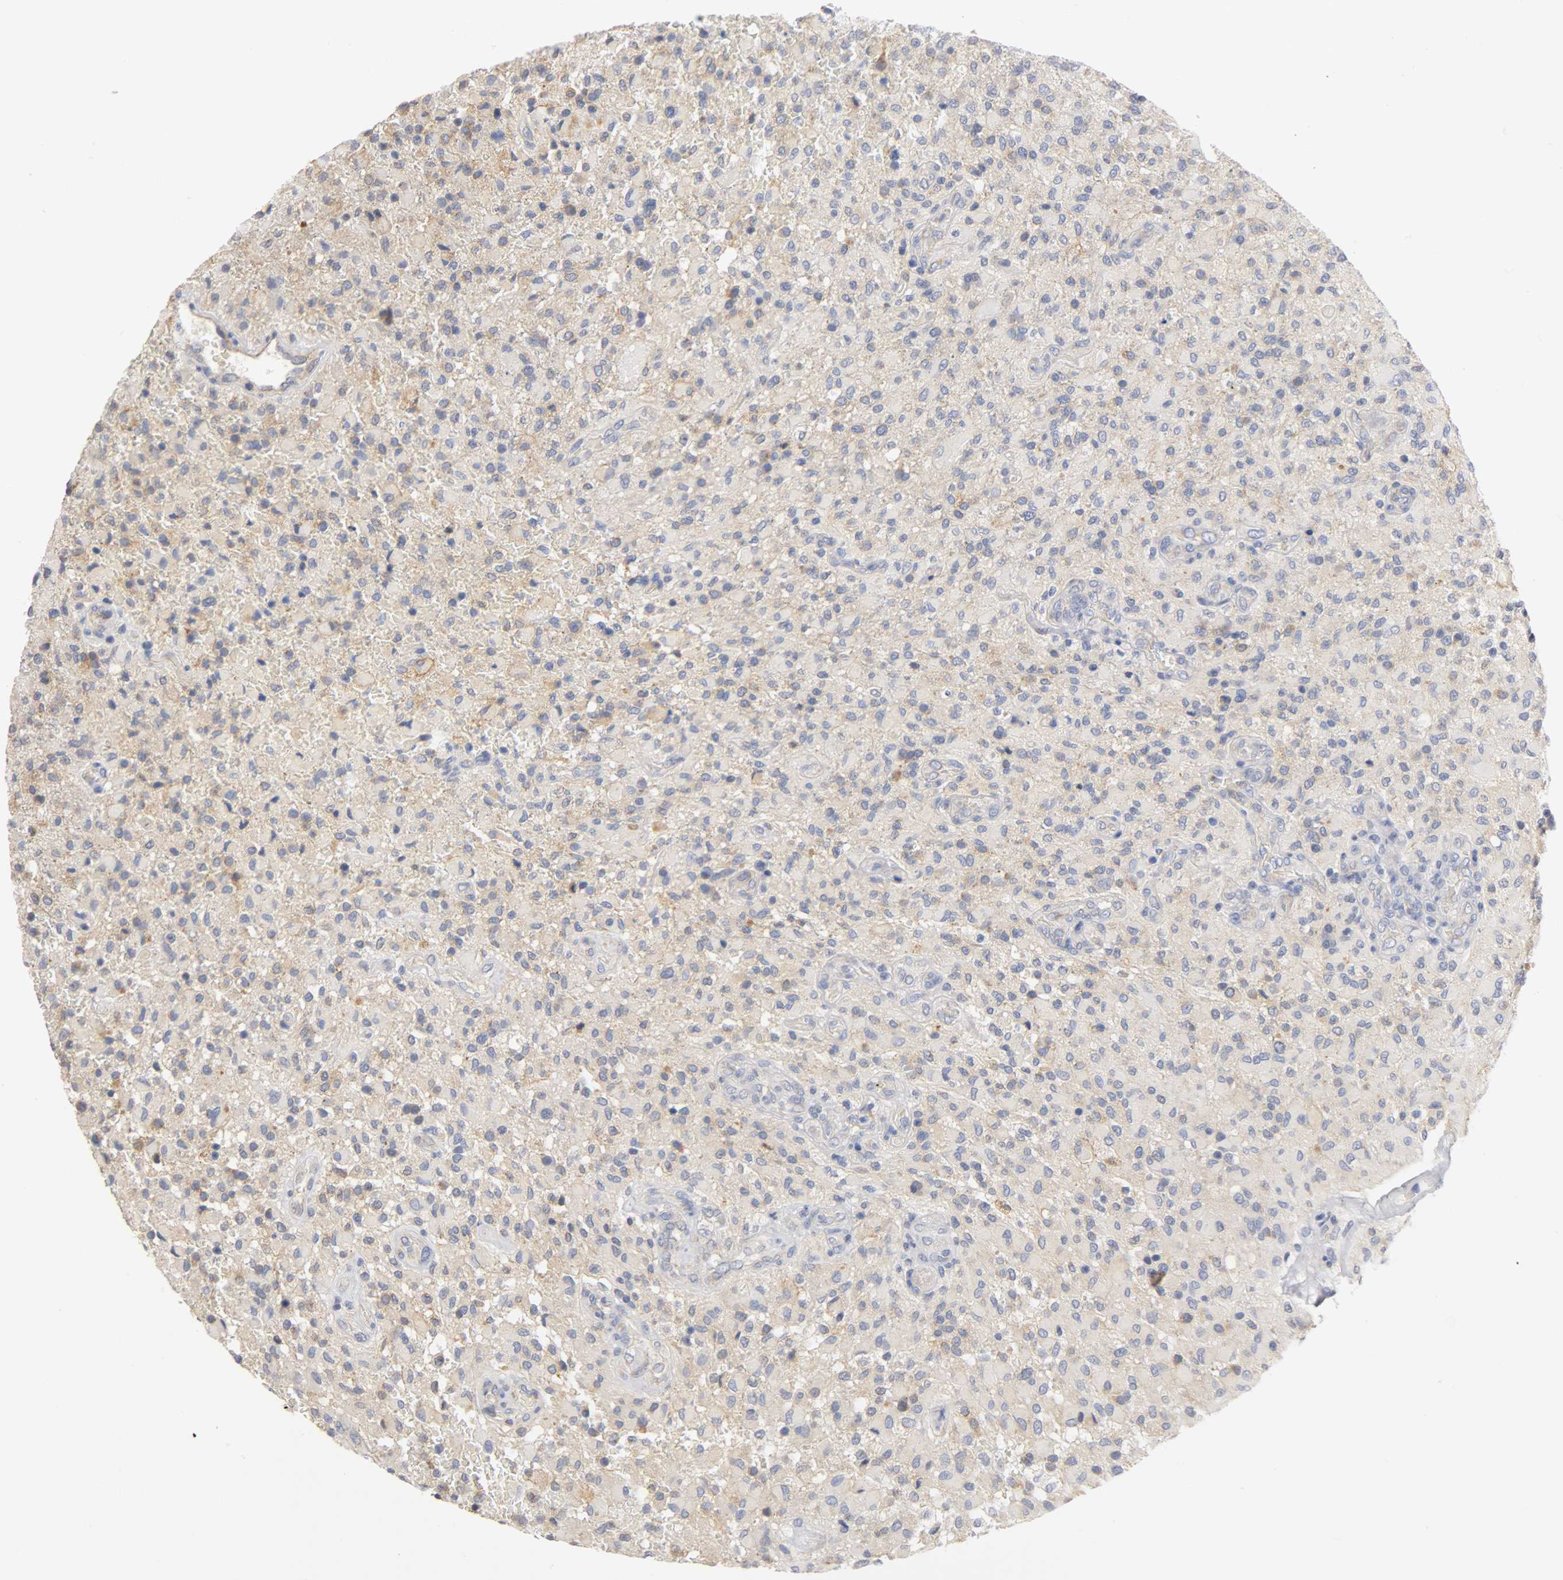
{"staining": {"intensity": "weak", "quantity": "25%-75%", "location": "cytoplasmic/membranous"}, "tissue": "glioma", "cell_type": "Tumor cells", "image_type": "cancer", "snomed": [{"axis": "morphology", "description": "Glioma, malignant, High grade"}, {"axis": "topography", "description": "Brain"}], "caption": "High-grade glioma (malignant) was stained to show a protein in brown. There is low levels of weak cytoplasmic/membranous staining in approximately 25%-75% of tumor cells.", "gene": "PCSK6", "patient": {"sex": "male", "age": 71}}